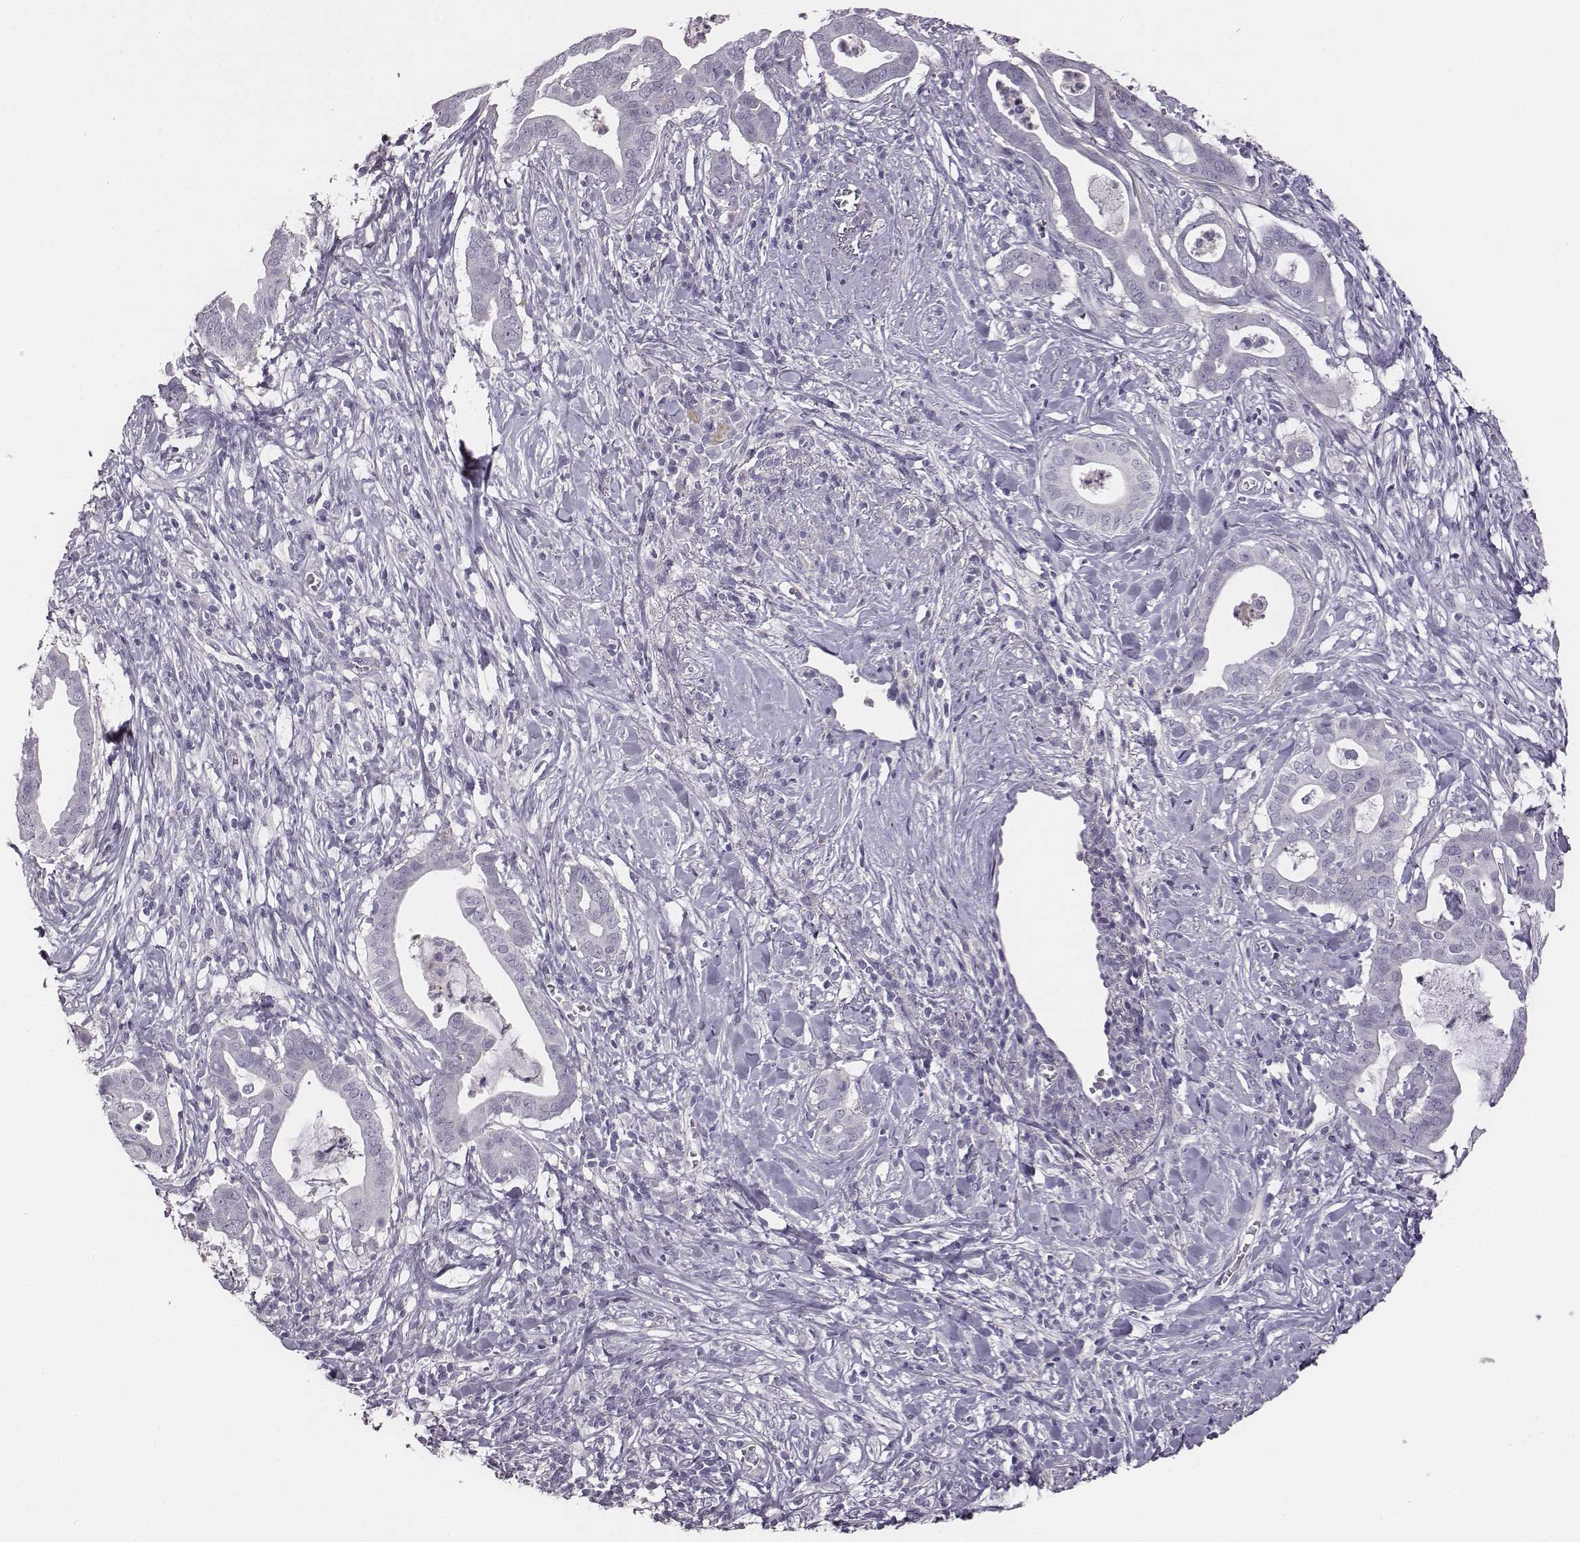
{"staining": {"intensity": "negative", "quantity": "none", "location": "none"}, "tissue": "pancreatic cancer", "cell_type": "Tumor cells", "image_type": "cancer", "snomed": [{"axis": "morphology", "description": "Adenocarcinoma, NOS"}, {"axis": "topography", "description": "Pancreas"}], "caption": "This is a histopathology image of immunohistochemistry staining of adenocarcinoma (pancreatic), which shows no staining in tumor cells.", "gene": "ADAM7", "patient": {"sex": "male", "age": 61}}